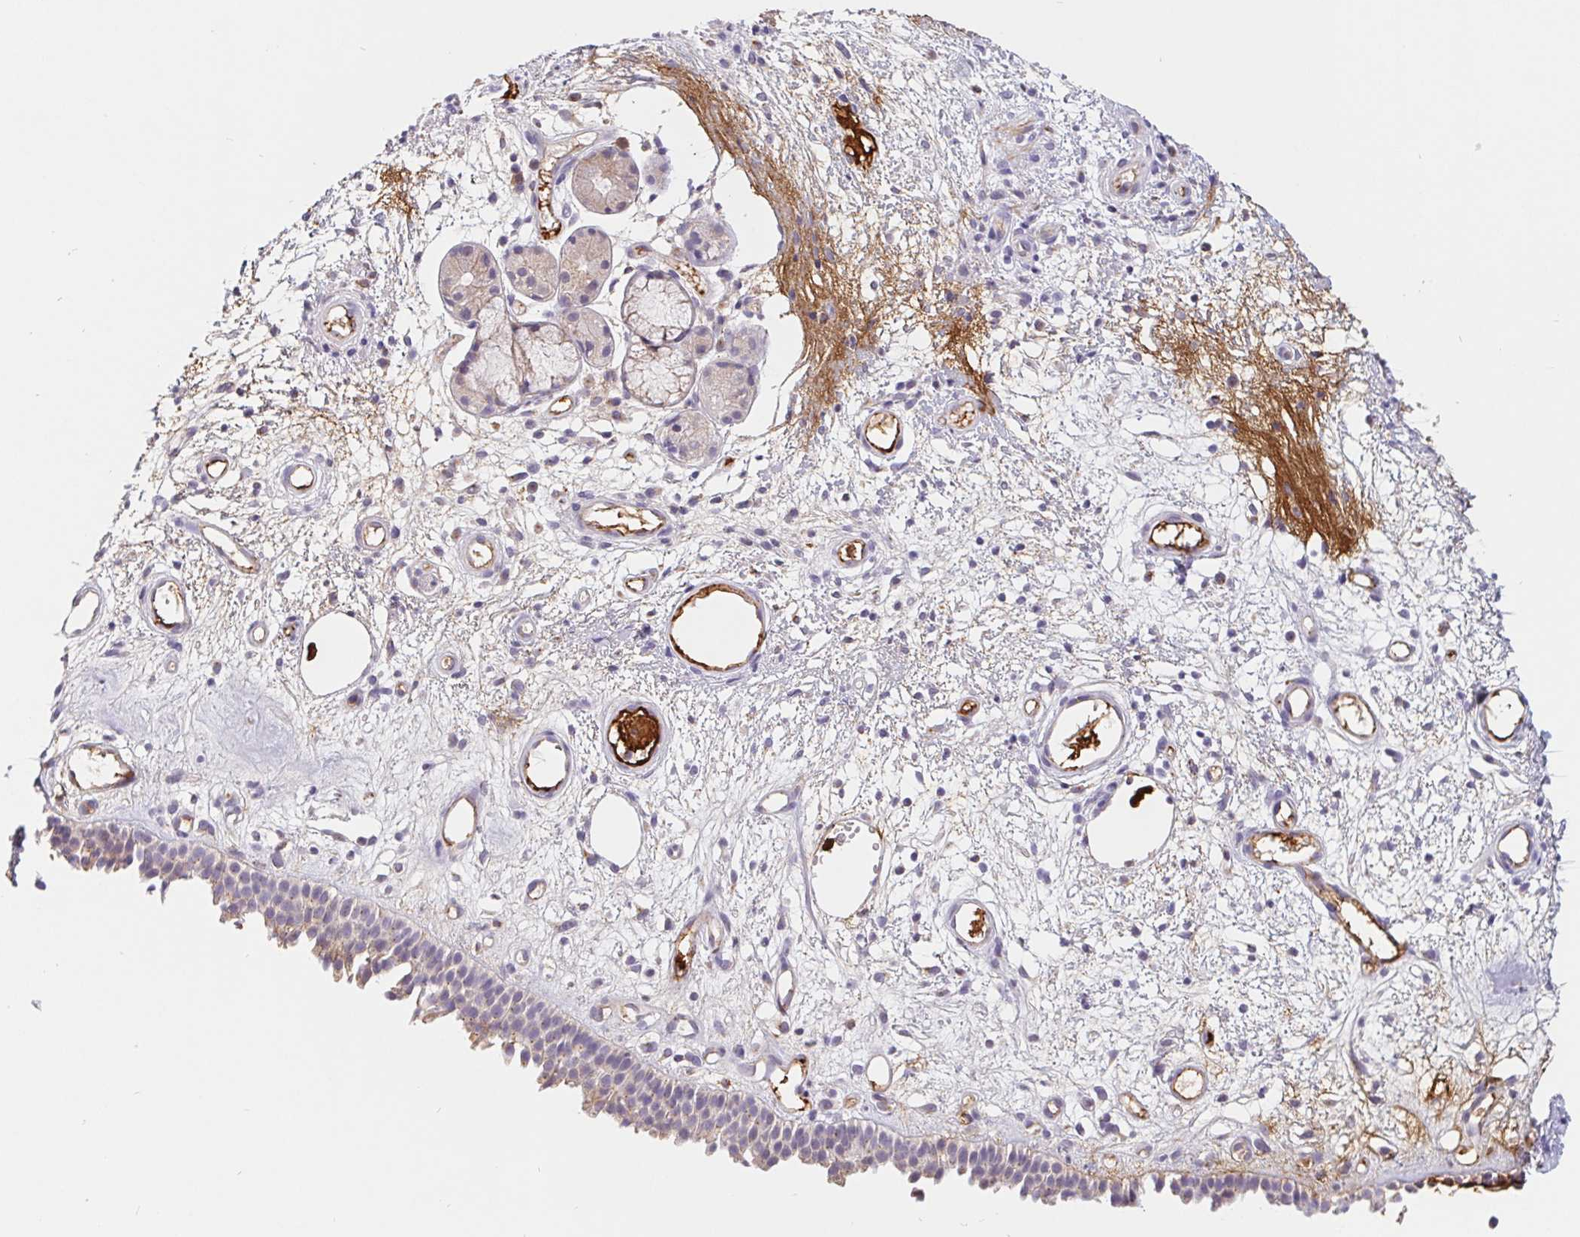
{"staining": {"intensity": "weak", "quantity": "<25%", "location": "cytoplasmic/membranous"}, "tissue": "nasopharynx", "cell_type": "Respiratory epithelial cells", "image_type": "normal", "snomed": [{"axis": "morphology", "description": "Normal tissue, NOS"}, {"axis": "morphology", "description": "Inflammation, NOS"}, {"axis": "topography", "description": "Nasopharynx"}], "caption": "Human nasopharynx stained for a protein using immunohistochemistry (IHC) reveals no staining in respiratory epithelial cells.", "gene": "EMC6", "patient": {"sex": "male", "age": 54}}